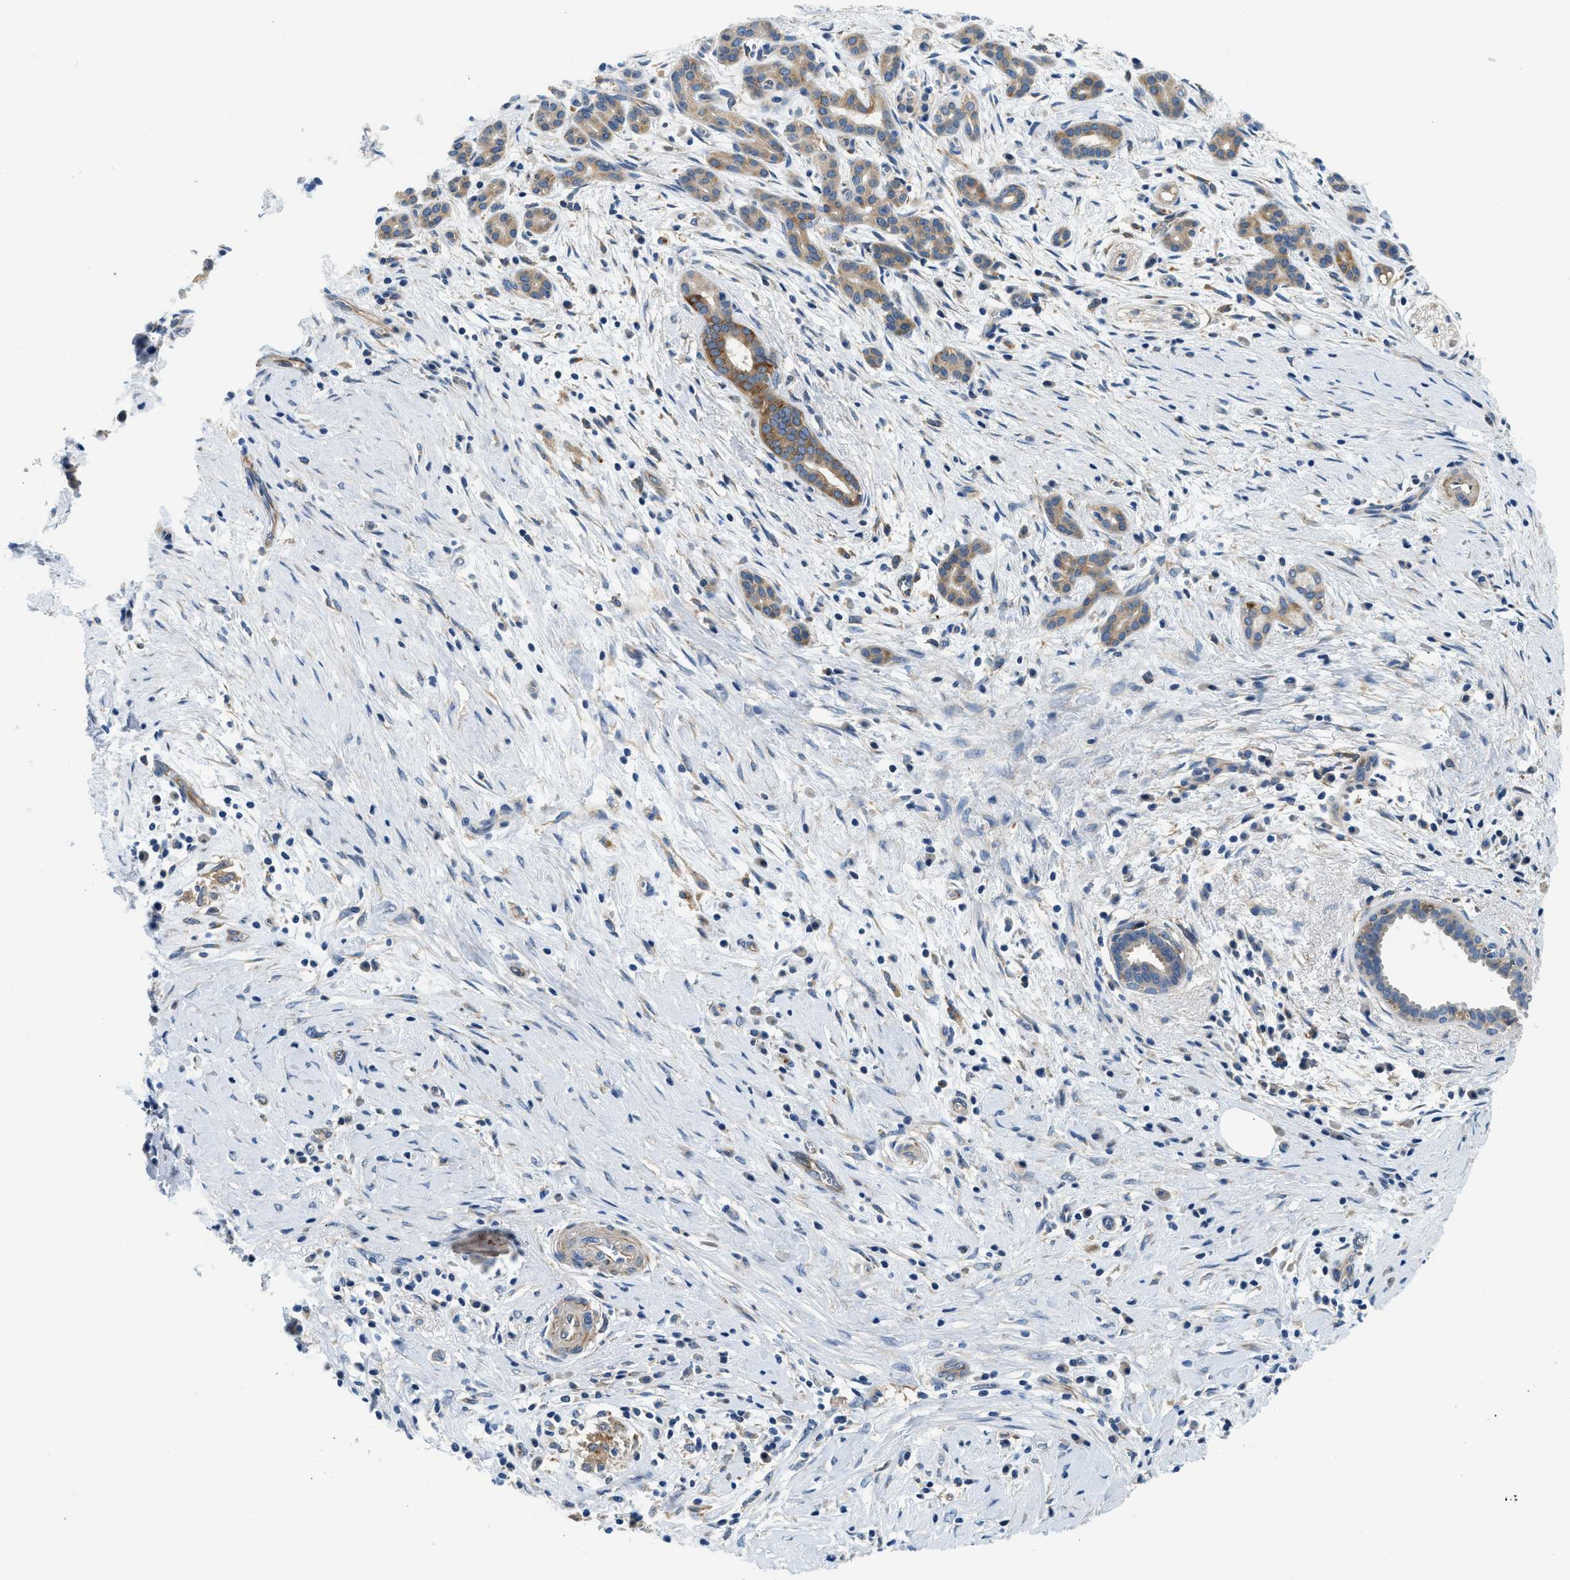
{"staining": {"intensity": "moderate", "quantity": ">75%", "location": "cytoplasmic/membranous"}, "tissue": "pancreatic cancer", "cell_type": "Tumor cells", "image_type": "cancer", "snomed": [{"axis": "morphology", "description": "Adenocarcinoma, NOS"}, {"axis": "topography", "description": "Pancreas"}], "caption": "Immunohistochemical staining of adenocarcinoma (pancreatic) exhibits moderate cytoplasmic/membranous protein expression in approximately >75% of tumor cells.", "gene": "LPIN2", "patient": {"sex": "female", "age": 70}}